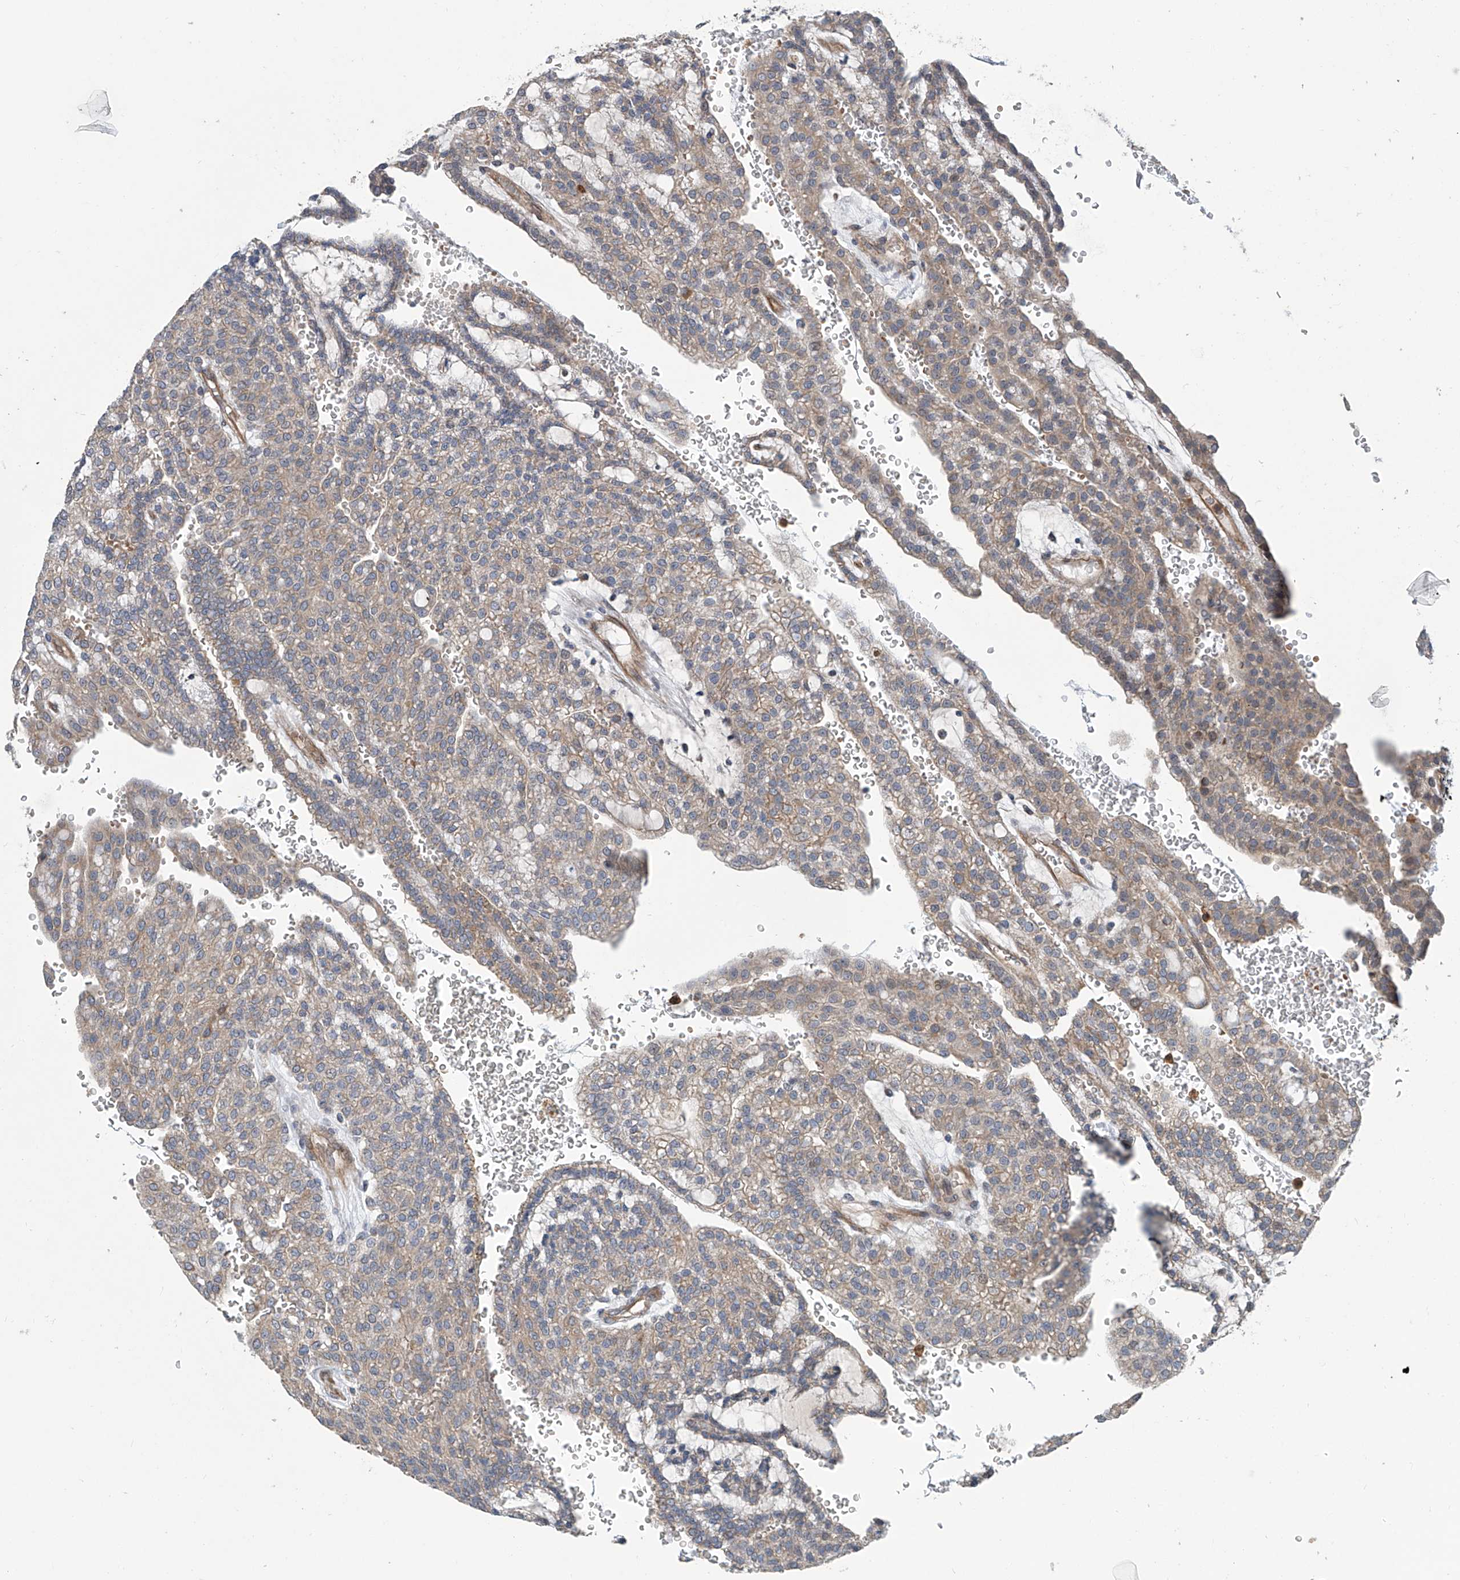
{"staining": {"intensity": "moderate", "quantity": "25%-75%", "location": "cytoplasmic/membranous"}, "tissue": "renal cancer", "cell_type": "Tumor cells", "image_type": "cancer", "snomed": [{"axis": "morphology", "description": "Adenocarcinoma, NOS"}, {"axis": "topography", "description": "Kidney"}], "caption": "The histopathology image exhibits a brown stain indicating the presence of a protein in the cytoplasmic/membranous of tumor cells in renal cancer.", "gene": "EIF2D", "patient": {"sex": "male", "age": 63}}